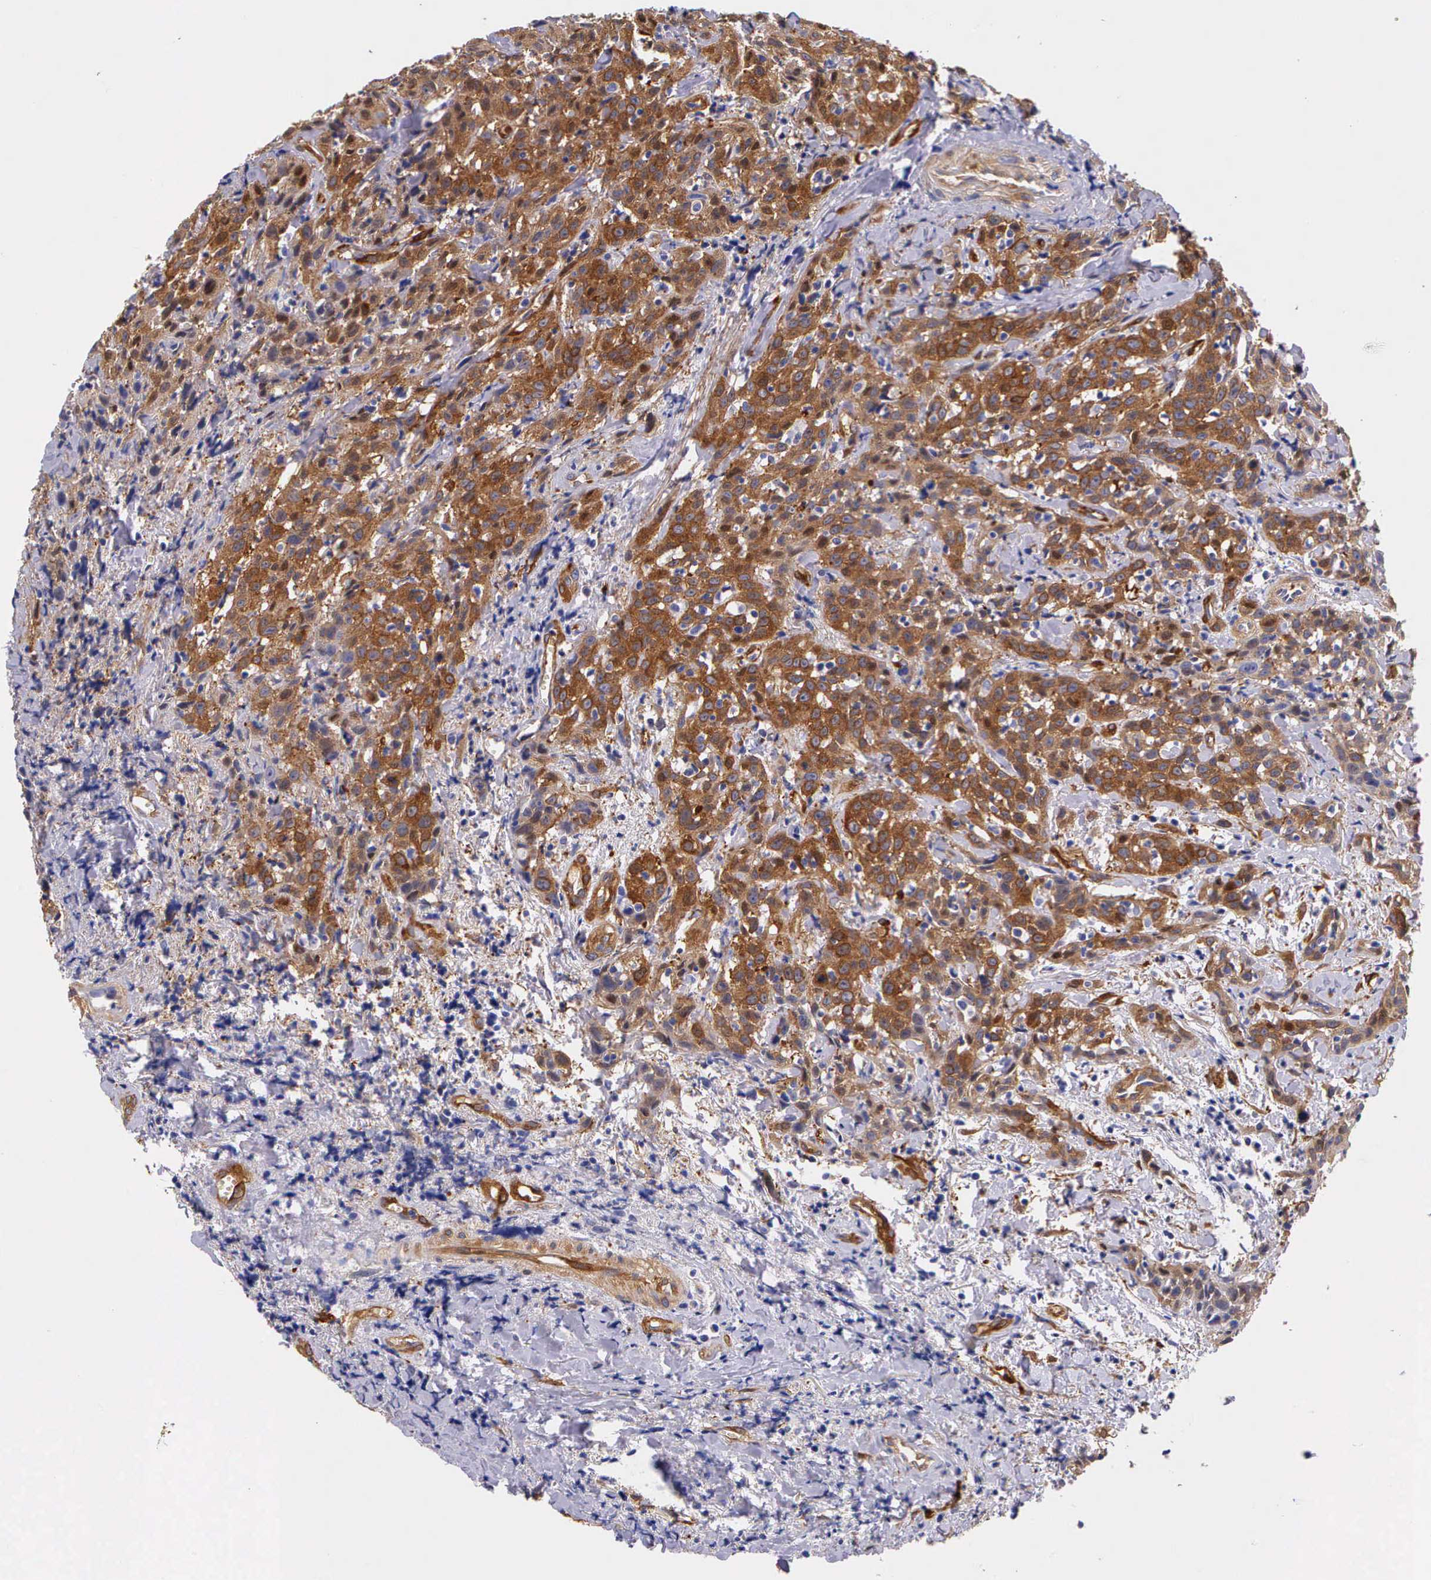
{"staining": {"intensity": "moderate", "quantity": ">75%", "location": "cytoplasmic/membranous"}, "tissue": "head and neck cancer", "cell_type": "Tumor cells", "image_type": "cancer", "snomed": [{"axis": "morphology", "description": "Squamous cell carcinoma, NOS"}, {"axis": "topography", "description": "Oral tissue"}, {"axis": "topography", "description": "Head-Neck"}], "caption": "Head and neck squamous cell carcinoma stained with a protein marker shows moderate staining in tumor cells.", "gene": "BCAR1", "patient": {"sex": "female", "age": 82}}